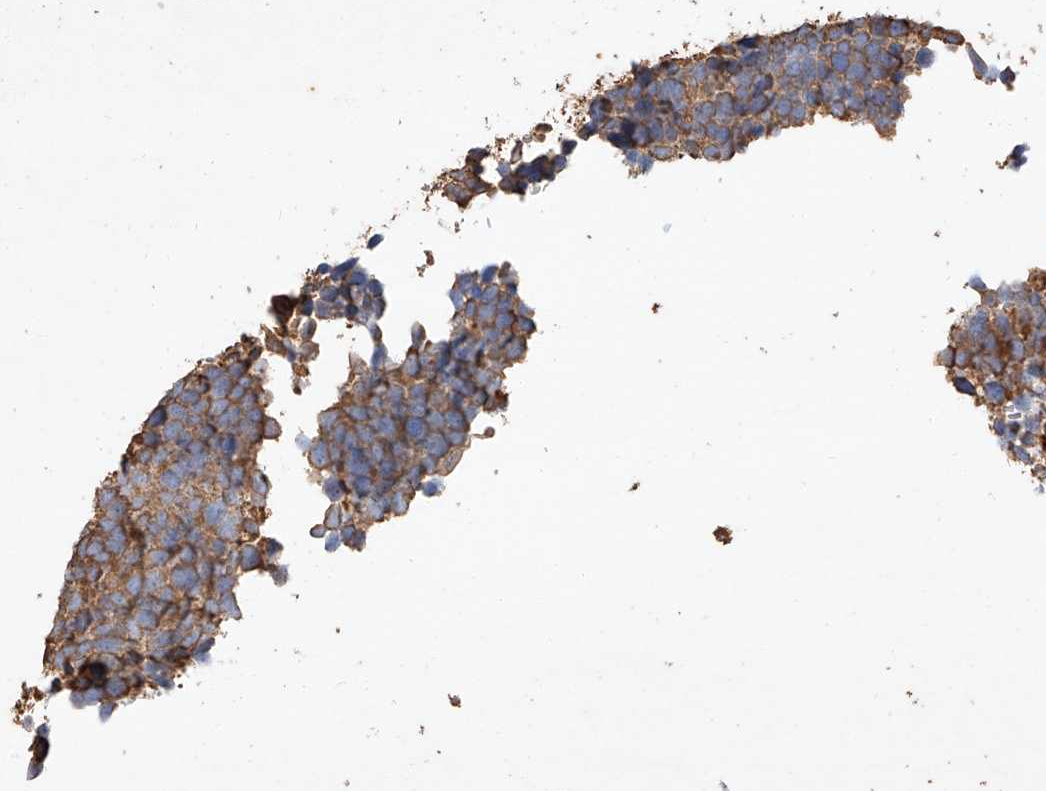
{"staining": {"intensity": "moderate", "quantity": ">75%", "location": "cytoplasmic/membranous"}, "tissue": "urothelial cancer", "cell_type": "Tumor cells", "image_type": "cancer", "snomed": [{"axis": "morphology", "description": "Urothelial carcinoma, High grade"}, {"axis": "topography", "description": "Urinary bladder"}], "caption": "Immunohistochemical staining of urothelial cancer demonstrates medium levels of moderate cytoplasmic/membranous expression in about >75% of tumor cells.", "gene": "GHDC", "patient": {"sex": "female", "age": 82}}